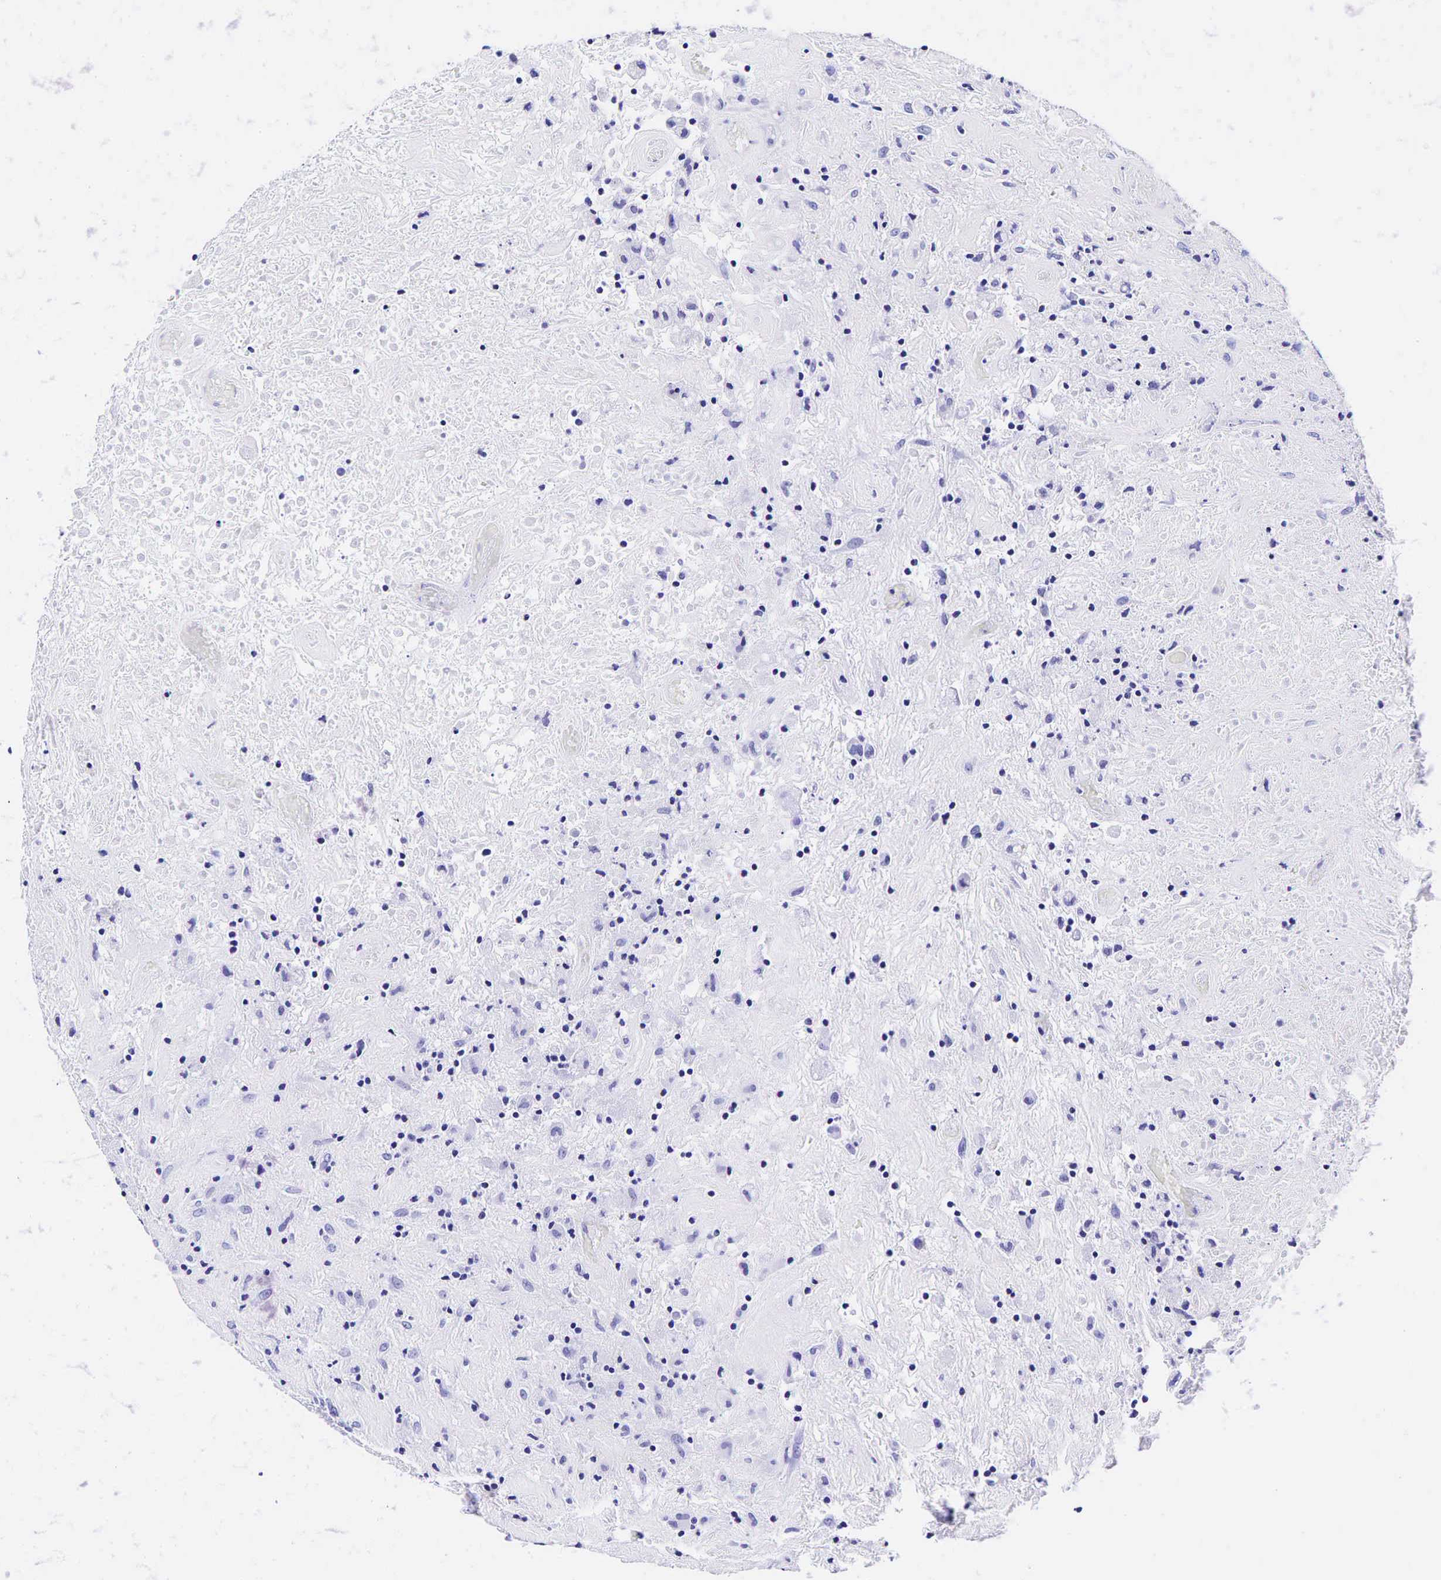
{"staining": {"intensity": "negative", "quantity": "none", "location": "none"}, "tissue": "lymphoma", "cell_type": "Tumor cells", "image_type": "cancer", "snomed": [{"axis": "morphology", "description": "Hodgkin's disease, NOS"}, {"axis": "topography", "description": "Lymph node"}], "caption": "An image of human lymphoma is negative for staining in tumor cells.", "gene": "GAST", "patient": {"sex": "male", "age": 46}}